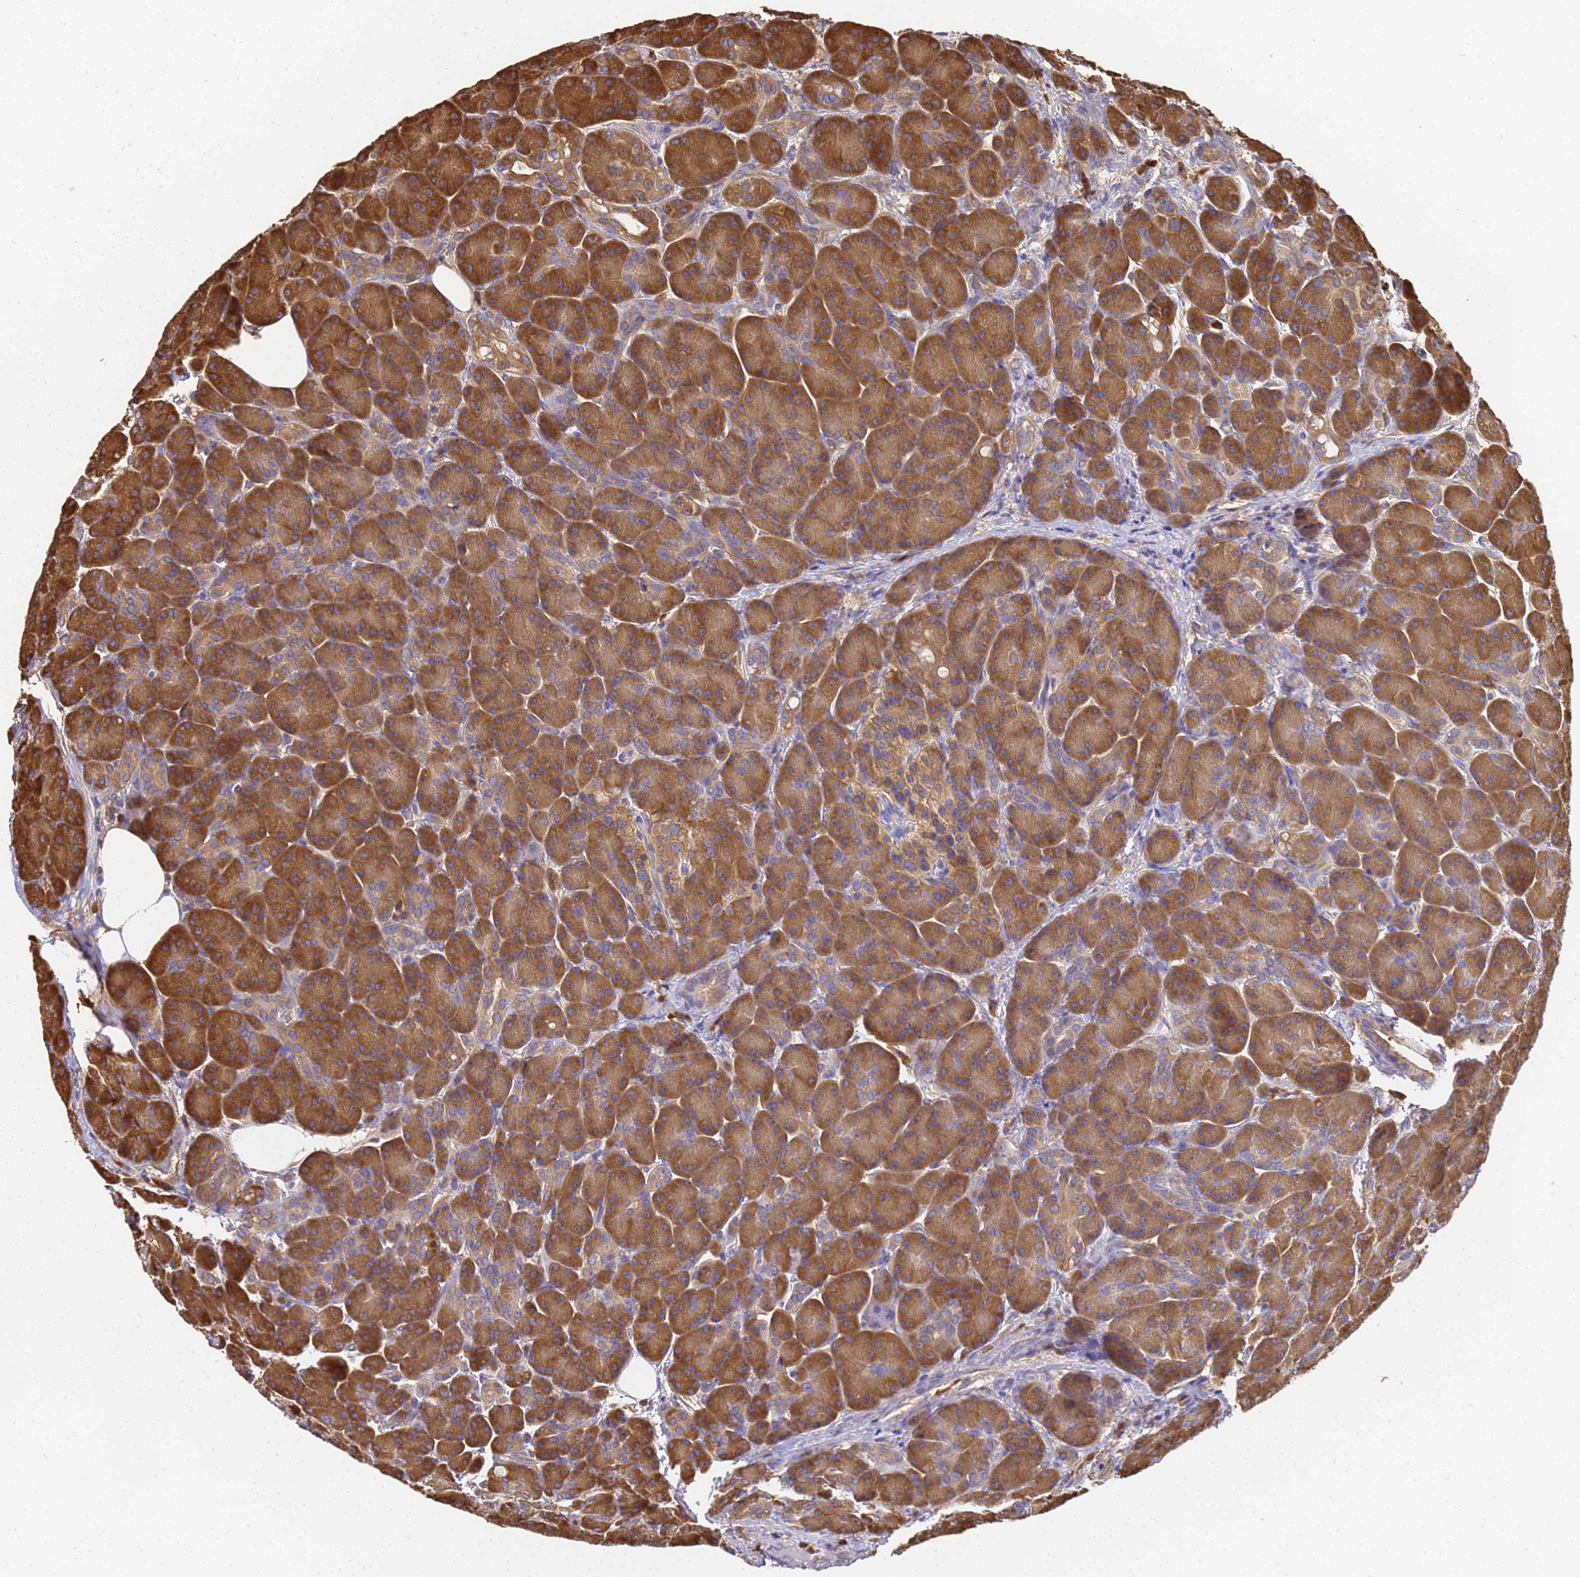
{"staining": {"intensity": "moderate", "quantity": ">75%", "location": "cytoplasmic/membranous"}, "tissue": "pancreas", "cell_type": "Exocrine glandular cells", "image_type": "normal", "snomed": [{"axis": "morphology", "description": "Normal tissue, NOS"}, {"axis": "topography", "description": "Pancreas"}], "caption": "This micrograph exhibits immunohistochemistry staining of benign pancreas, with medium moderate cytoplasmic/membranous staining in about >75% of exocrine glandular cells.", "gene": "NME1", "patient": {"sex": "male", "age": 63}}